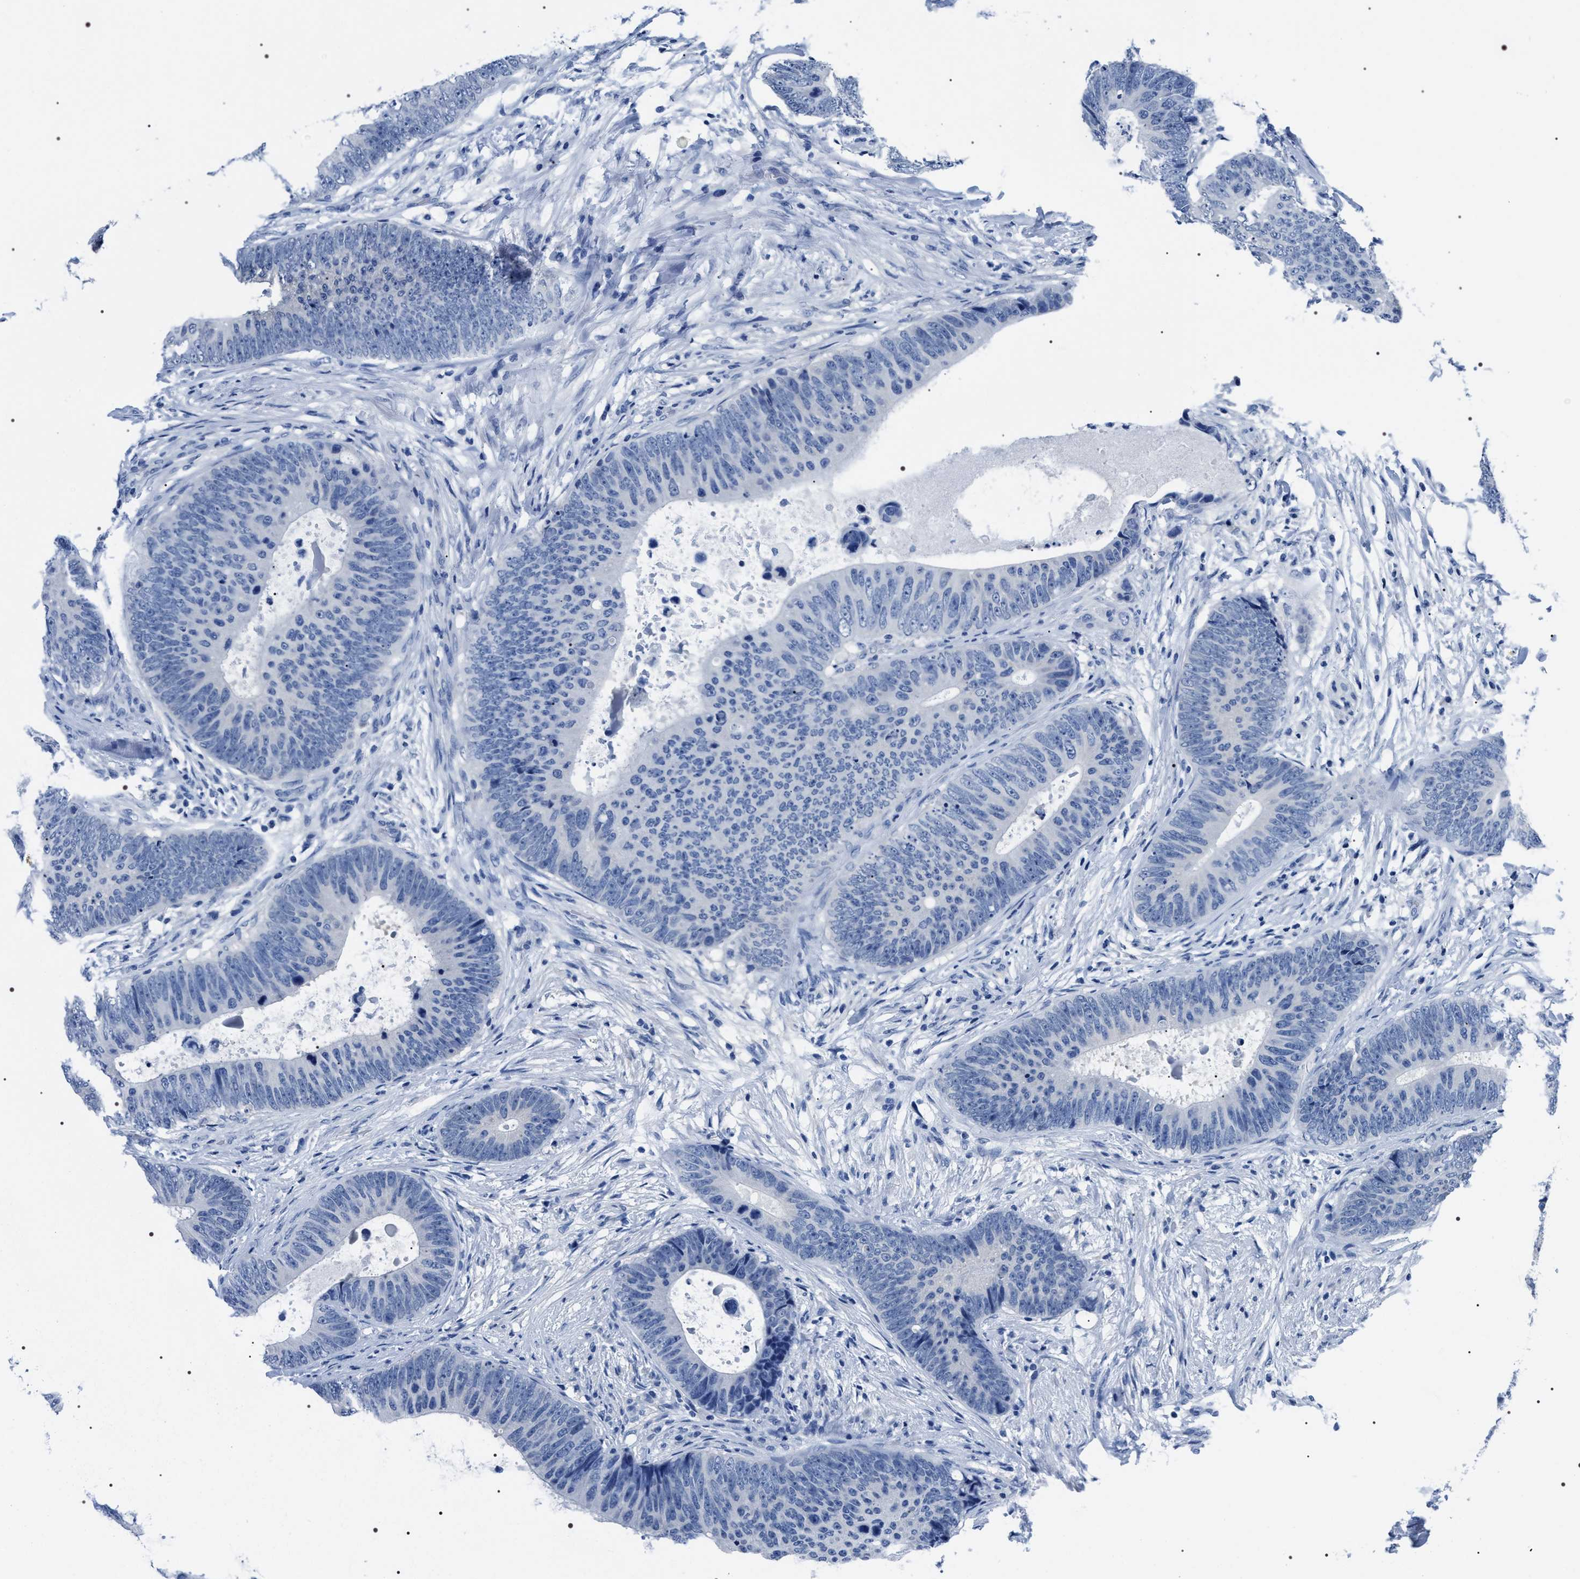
{"staining": {"intensity": "negative", "quantity": "none", "location": "none"}, "tissue": "colorectal cancer", "cell_type": "Tumor cells", "image_type": "cancer", "snomed": [{"axis": "morphology", "description": "Adenocarcinoma, NOS"}, {"axis": "topography", "description": "Colon"}], "caption": "Immunohistochemistry (IHC) of colorectal adenocarcinoma demonstrates no expression in tumor cells.", "gene": "ADH4", "patient": {"sex": "male", "age": 56}}